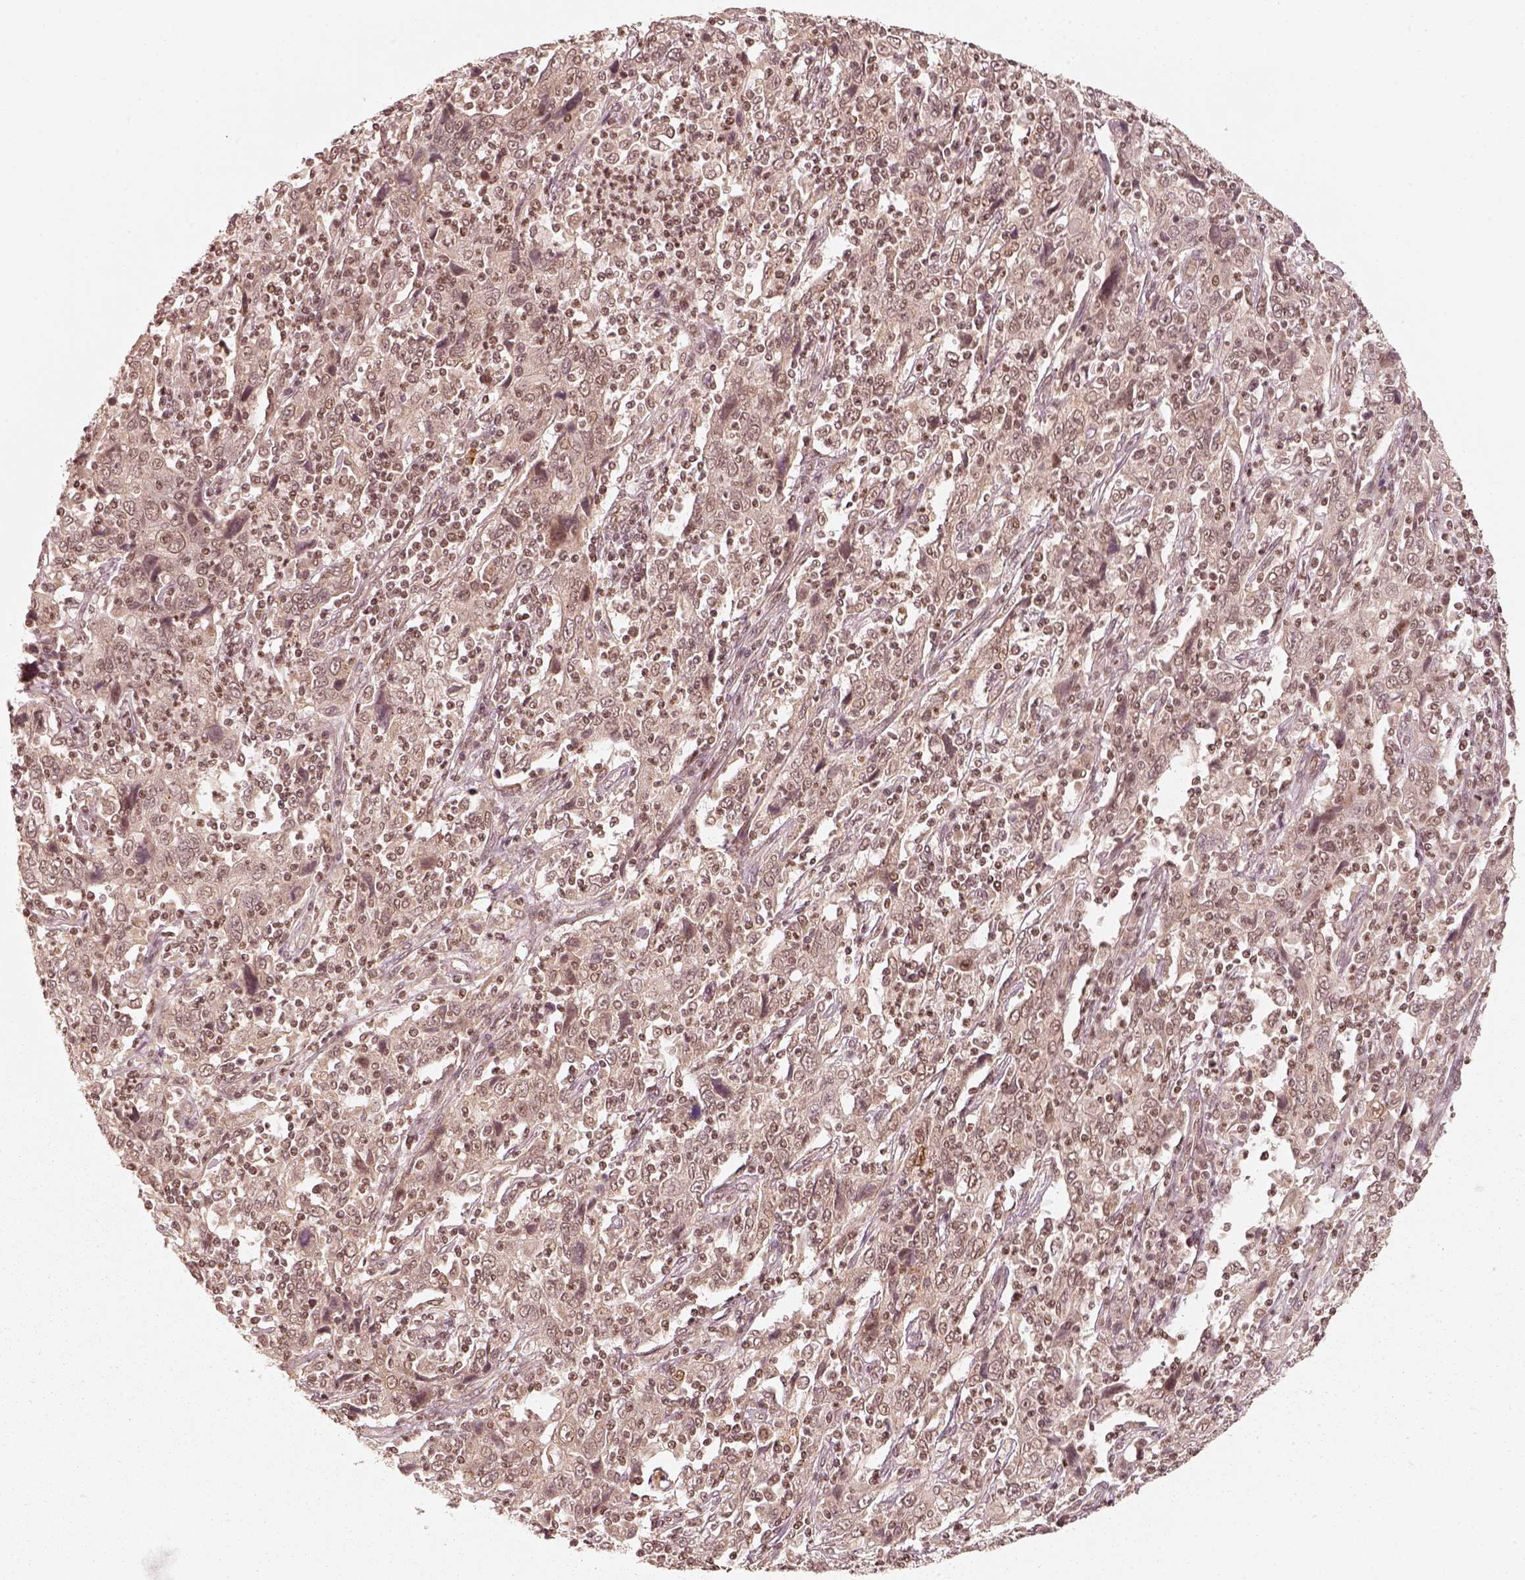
{"staining": {"intensity": "moderate", "quantity": "<25%", "location": "nuclear"}, "tissue": "cervical cancer", "cell_type": "Tumor cells", "image_type": "cancer", "snomed": [{"axis": "morphology", "description": "Squamous cell carcinoma, NOS"}, {"axis": "topography", "description": "Cervix"}], "caption": "An immunohistochemistry (IHC) histopathology image of tumor tissue is shown. Protein staining in brown highlights moderate nuclear positivity in cervical squamous cell carcinoma within tumor cells. (brown staining indicates protein expression, while blue staining denotes nuclei).", "gene": "GMEB2", "patient": {"sex": "female", "age": 46}}